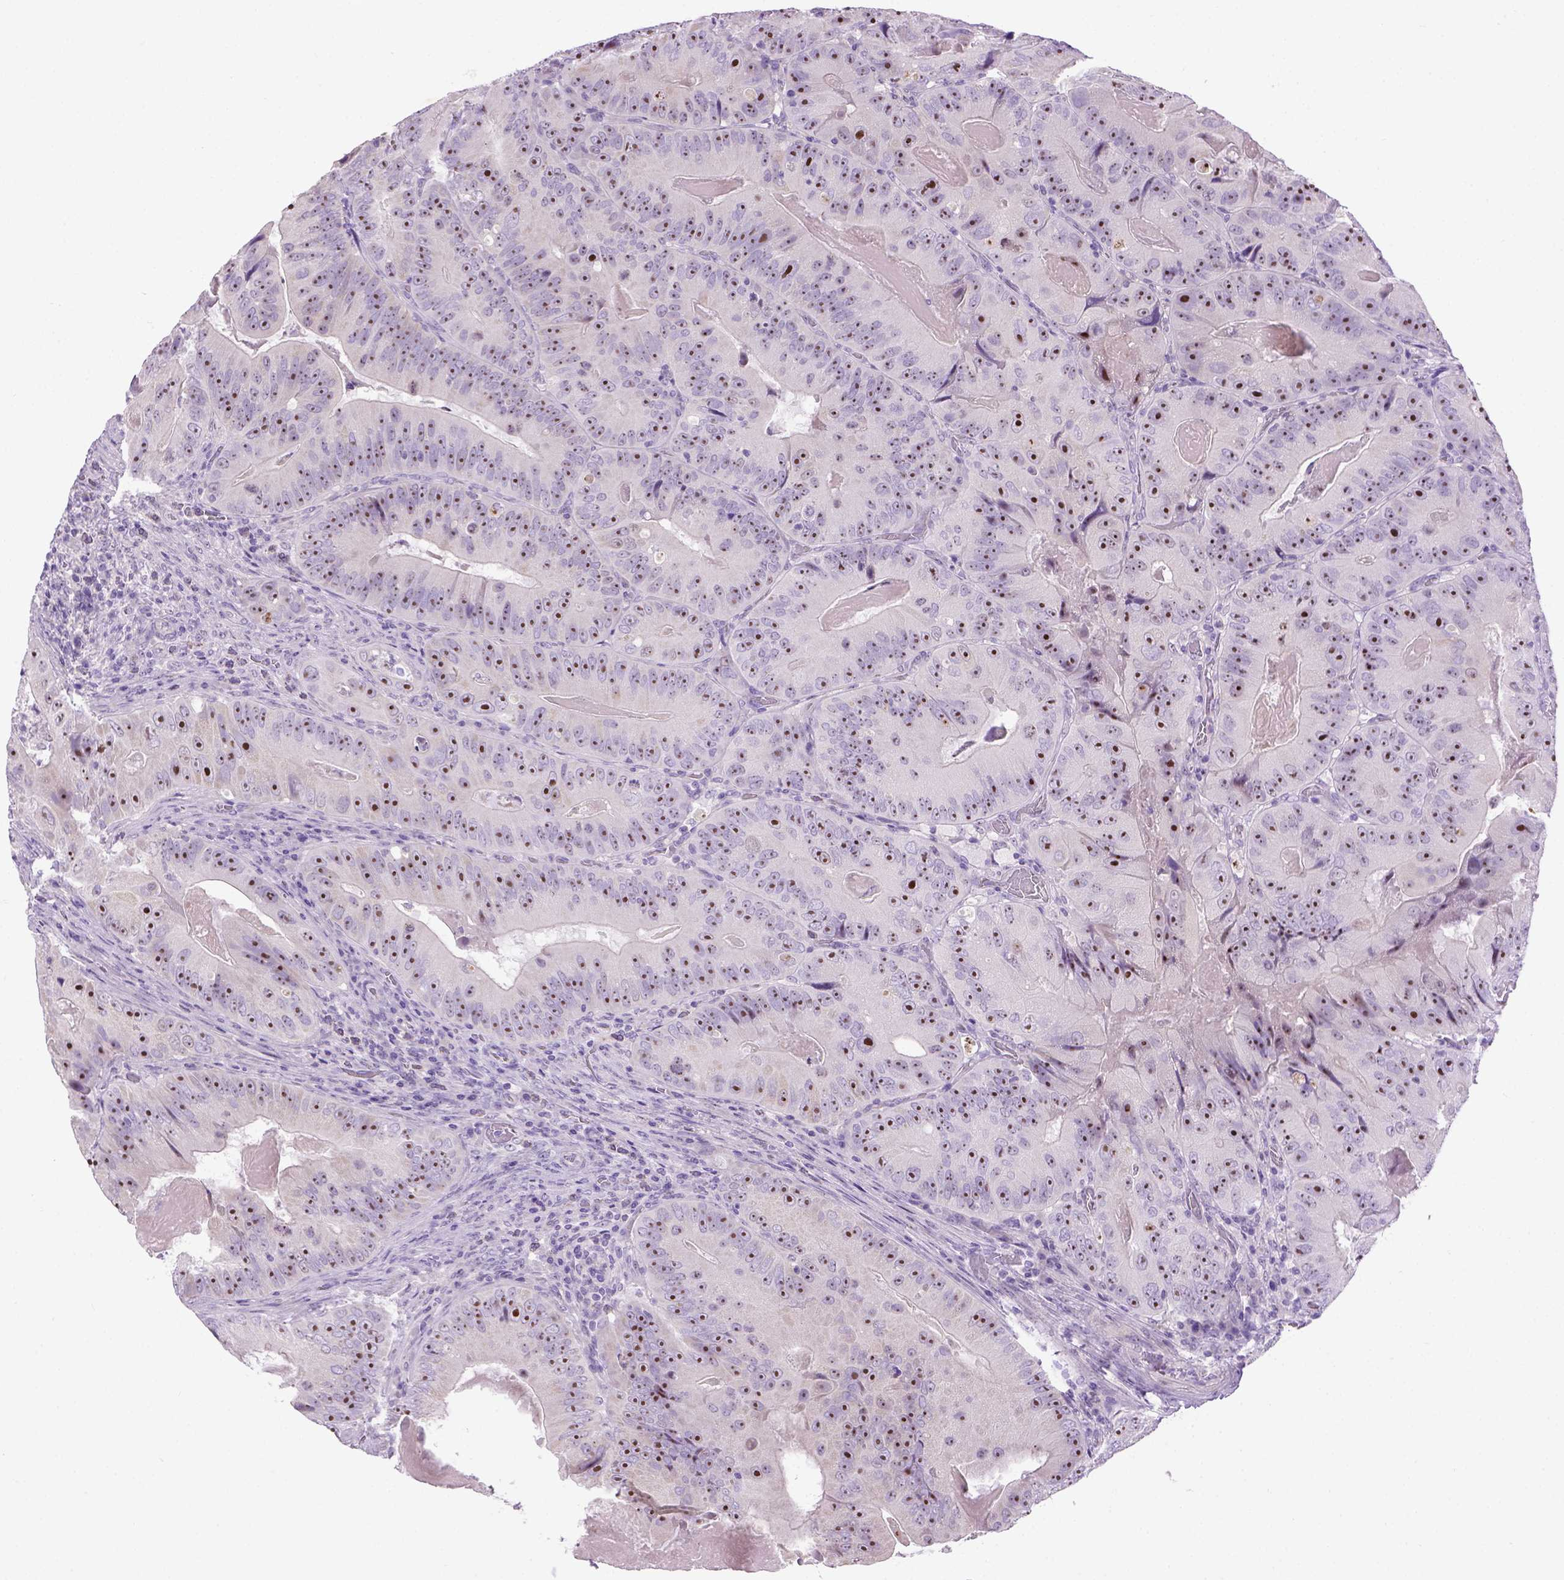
{"staining": {"intensity": "strong", "quantity": ">75%", "location": "nuclear"}, "tissue": "colorectal cancer", "cell_type": "Tumor cells", "image_type": "cancer", "snomed": [{"axis": "morphology", "description": "Adenocarcinoma, NOS"}, {"axis": "topography", "description": "Colon"}], "caption": "Tumor cells reveal high levels of strong nuclear expression in approximately >75% of cells in colorectal cancer.", "gene": "UTP4", "patient": {"sex": "female", "age": 86}}